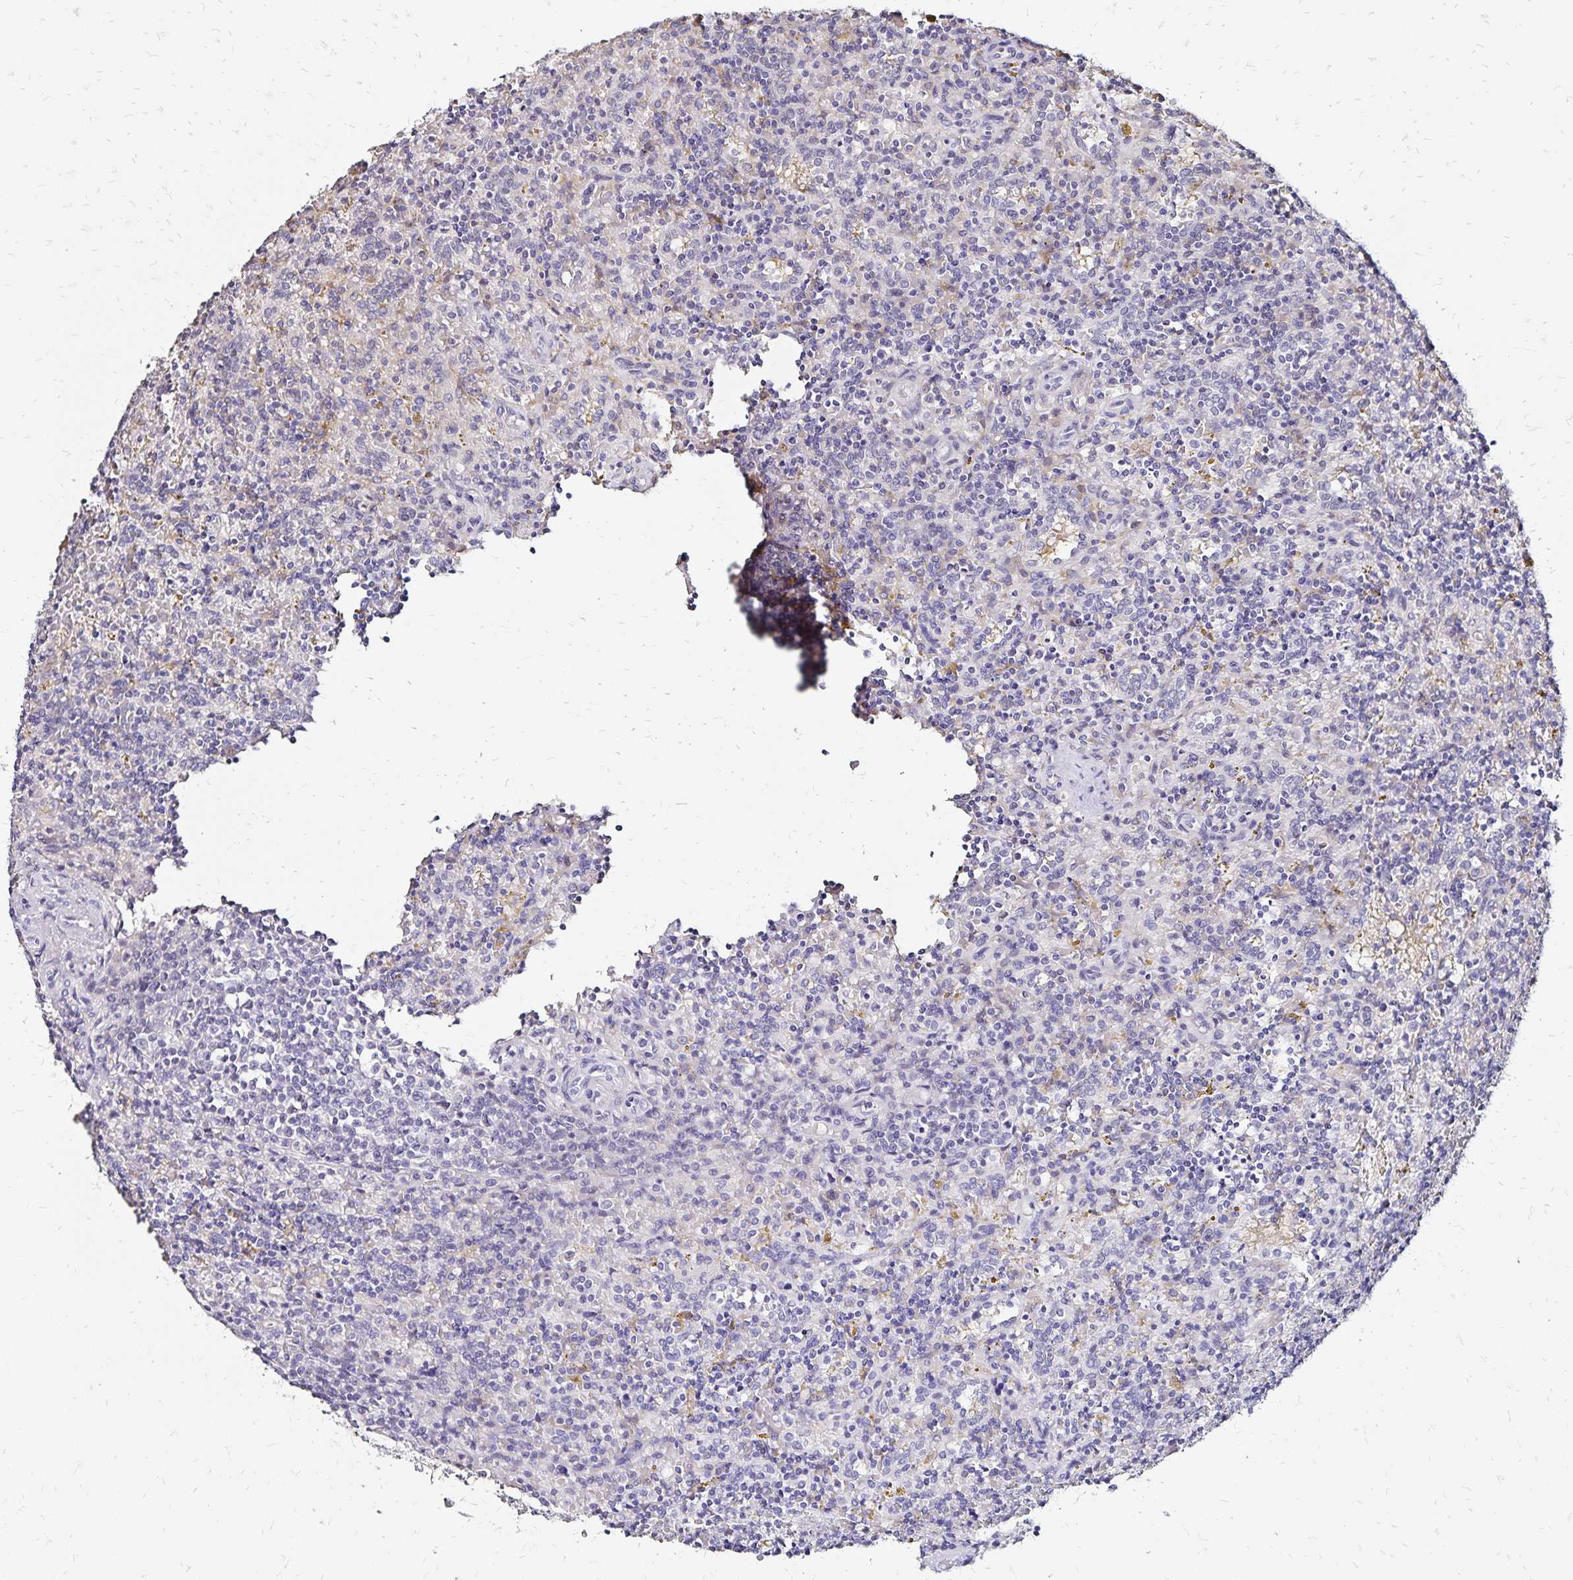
{"staining": {"intensity": "negative", "quantity": "none", "location": "none"}, "tissue": "lymphoma", "cell_type": "Tumor cells", "image_type": "cancer", "snomed": [{"axis": "morphology", "description": "Malignant lymphoma, non-Hodgkin's type, Low grade"}, {"axis": "topography", "description": "Spleen"}], "caption": "High magnification brightfield microscopy of lymphoma stained with DAB (brown) and counterstained with hematoxylin (blue): tumor cells show no significant staining.", "gene": "SLC5A1", "patient": {"sex": "male", "age": 67}}